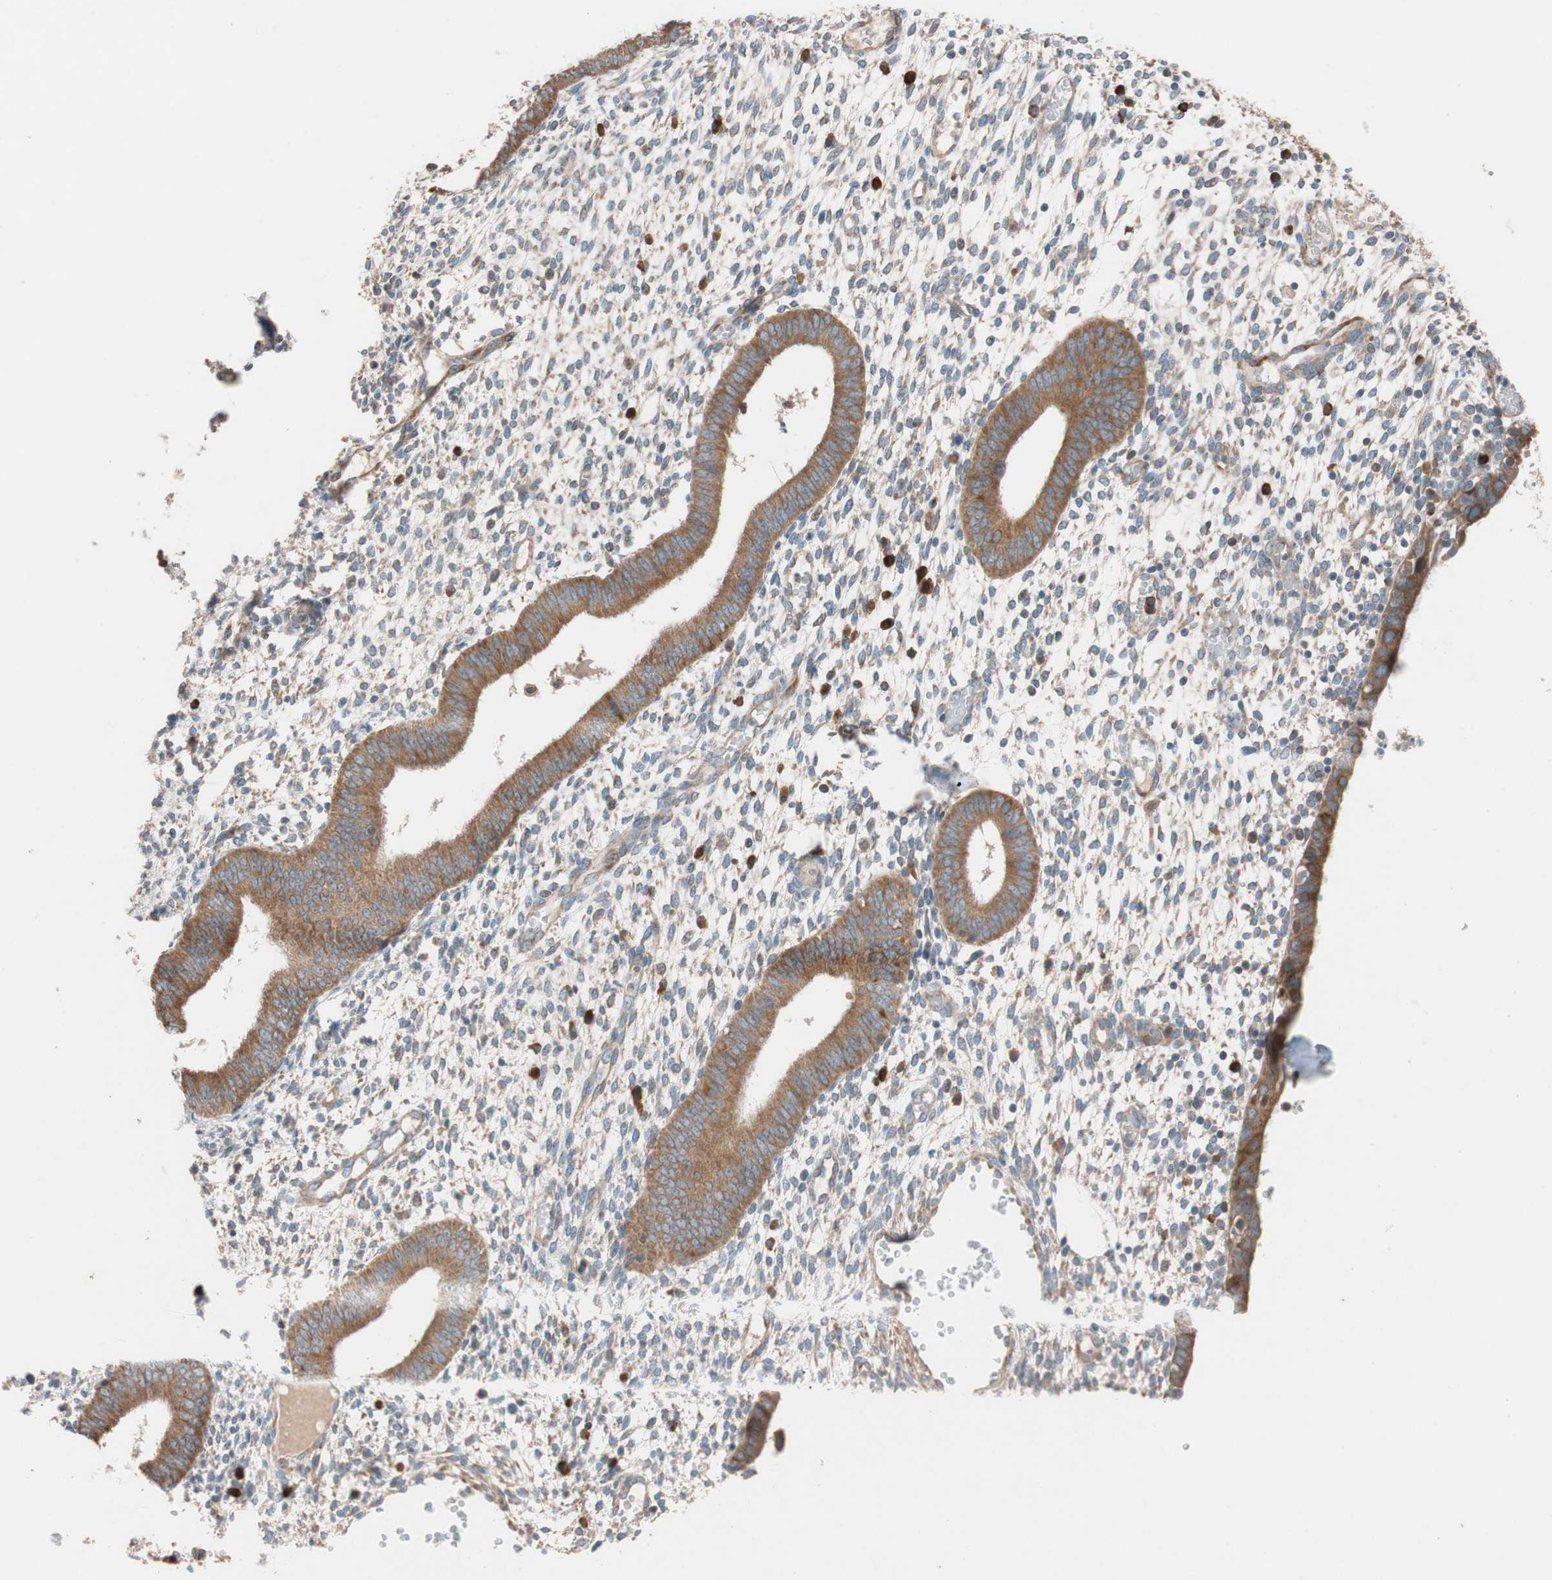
{"staining": {"intensity": "weak", "quantity": "25%-75%", "location": "cytoplasmic/membranous"}, "tissue": "endometrium", "cell_type": "Cells in endometrial stroma", "image_type": "normal", "snomed": [{"axis": "morphology", "description": "Normal tissue, NOS"}, {"axis": "topography", "description": "Endometrium"}], "caption": "DAB (3,3'-diaminobenzidine) immunohistochemical staining of unremarkable endometrium displays weak cytoplasmic/membranous protein staining in approximately 25%-75% of cells in endometrial stroma. (DAB (3,3'-diaminobenzidine) = brown stain, brightfield microscopy at high magnification).", "gene": "FAAH", "patient": {"sex": "female", "age": 35}}